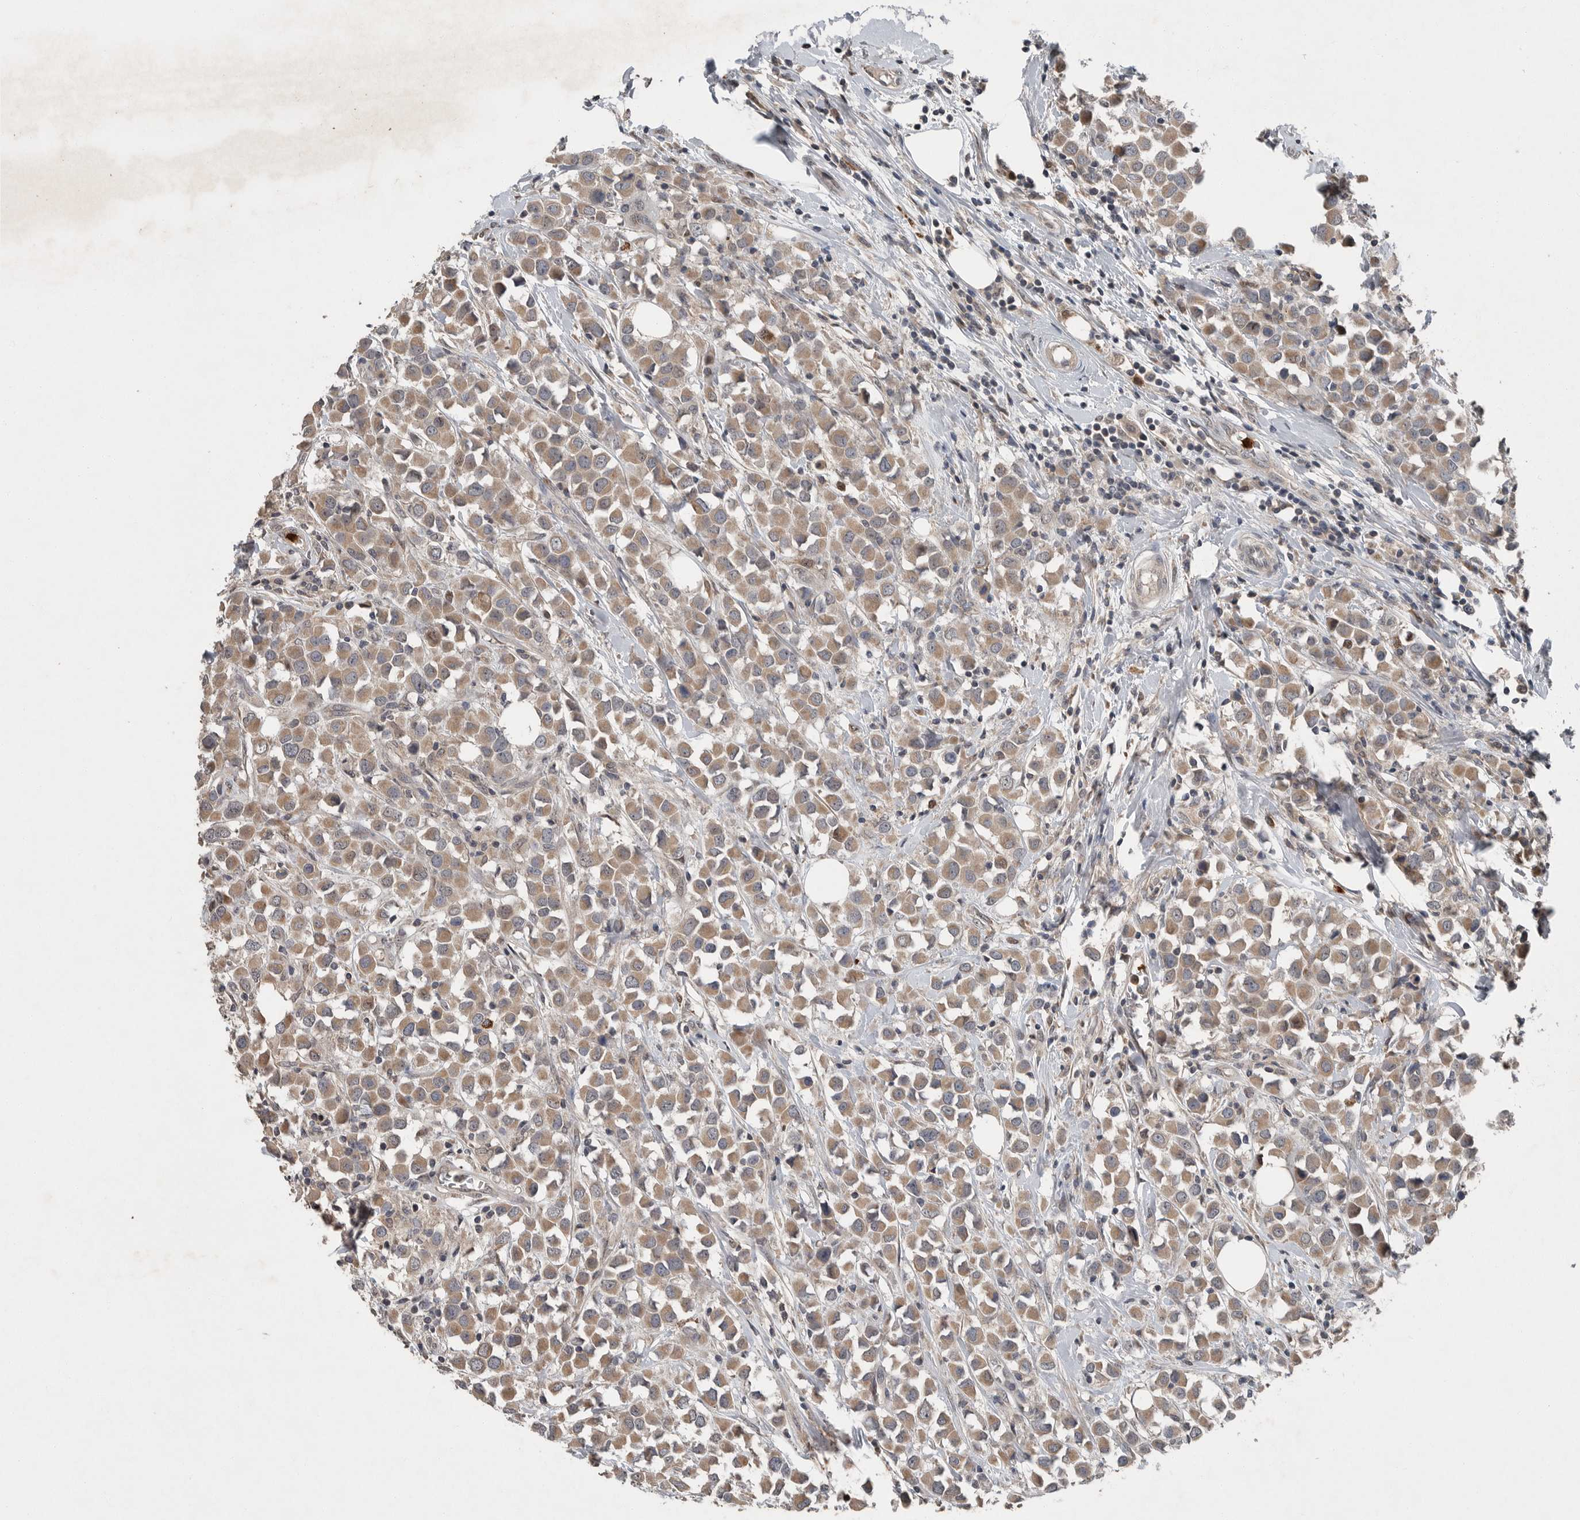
{"staining": {"intensity": "moderate", "quantity": ">75%", "location": "cytoplasmic/membranous"}, "tissue": "breast cancer", "cell_type": "Tumor cells", "image_type": "cancer", "snomed": [{"axis": "morphology", "description": "Duct carcinoma"}, {"axis": "topography", "description": "Breast"}], "caption": "Protein analysis of breast cancer tissue reveals moderate cytoplasmic/membranous expression in about >75% of tumor cells. (DAB (3,3'-diaminobenzidine) IHC, brown staining for protein, blue staining for nuclei).", "gene": "SCP2", "patient": {"sex": "female", "age": 61}}